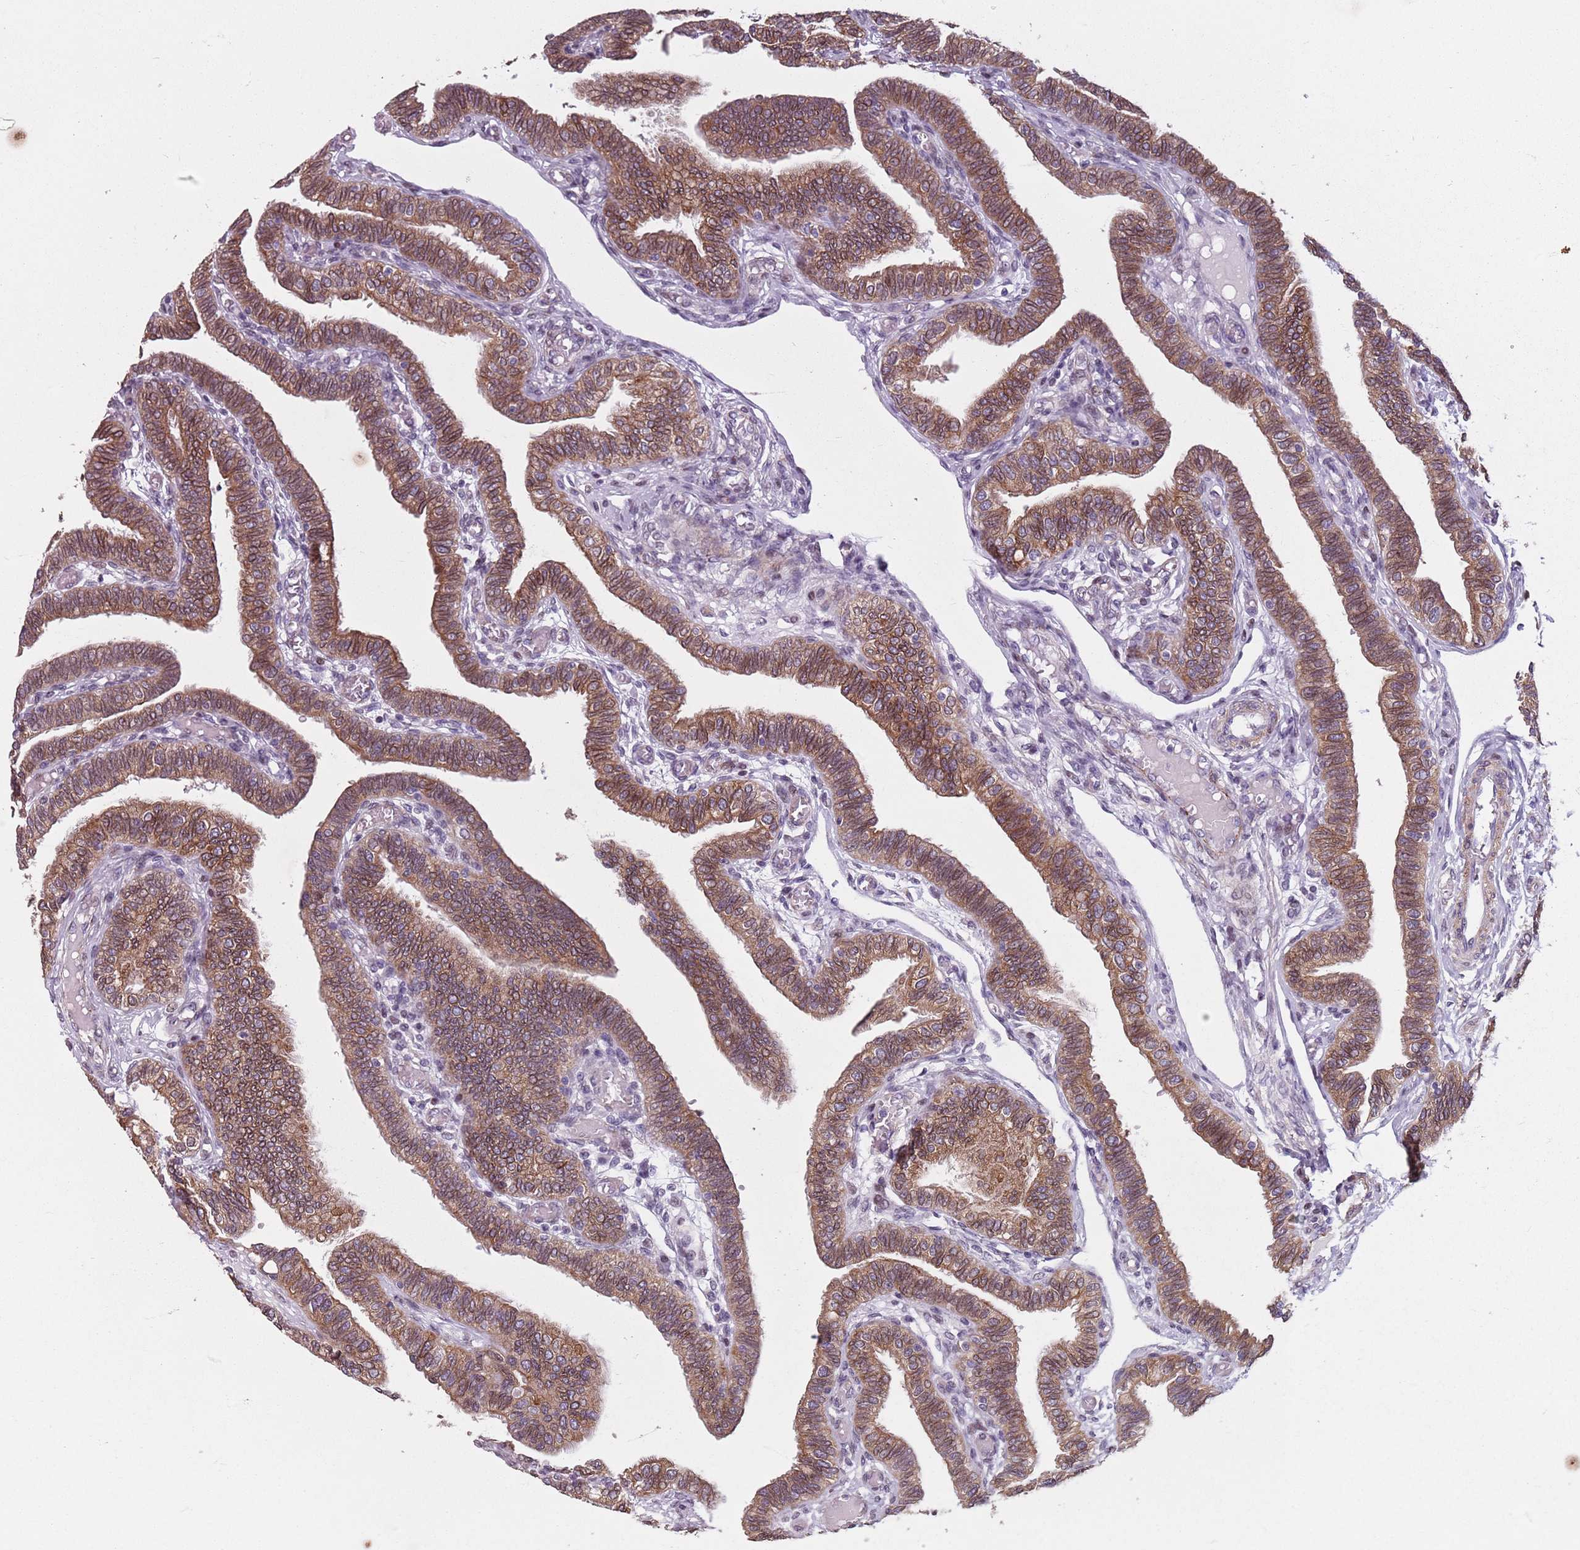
{"staining": {"intensity": "strong", "quantity": ">75%", "location": "cytoplasmic/membranous"}, "tissue": "fallopian tube", "cell_type": "Glandular cells", "image_type": "normal", "snomed": [{"axis": "morphology", "description": "Normal tissue, NOS"}, {"axis": "topography", "description": "Fallopian tube"}], "caption": "Protein staining reveals strong cytoplasmic/membranous staining in approximately >75% of glandular cells in benign fallopian tube. The protein is stained brown, and the nuclei are stained in blue (DAB IHC with brightfield microscopy, high magnification).", "gene": "TMC4", "patient": {"sex": "female", "age": 39}}